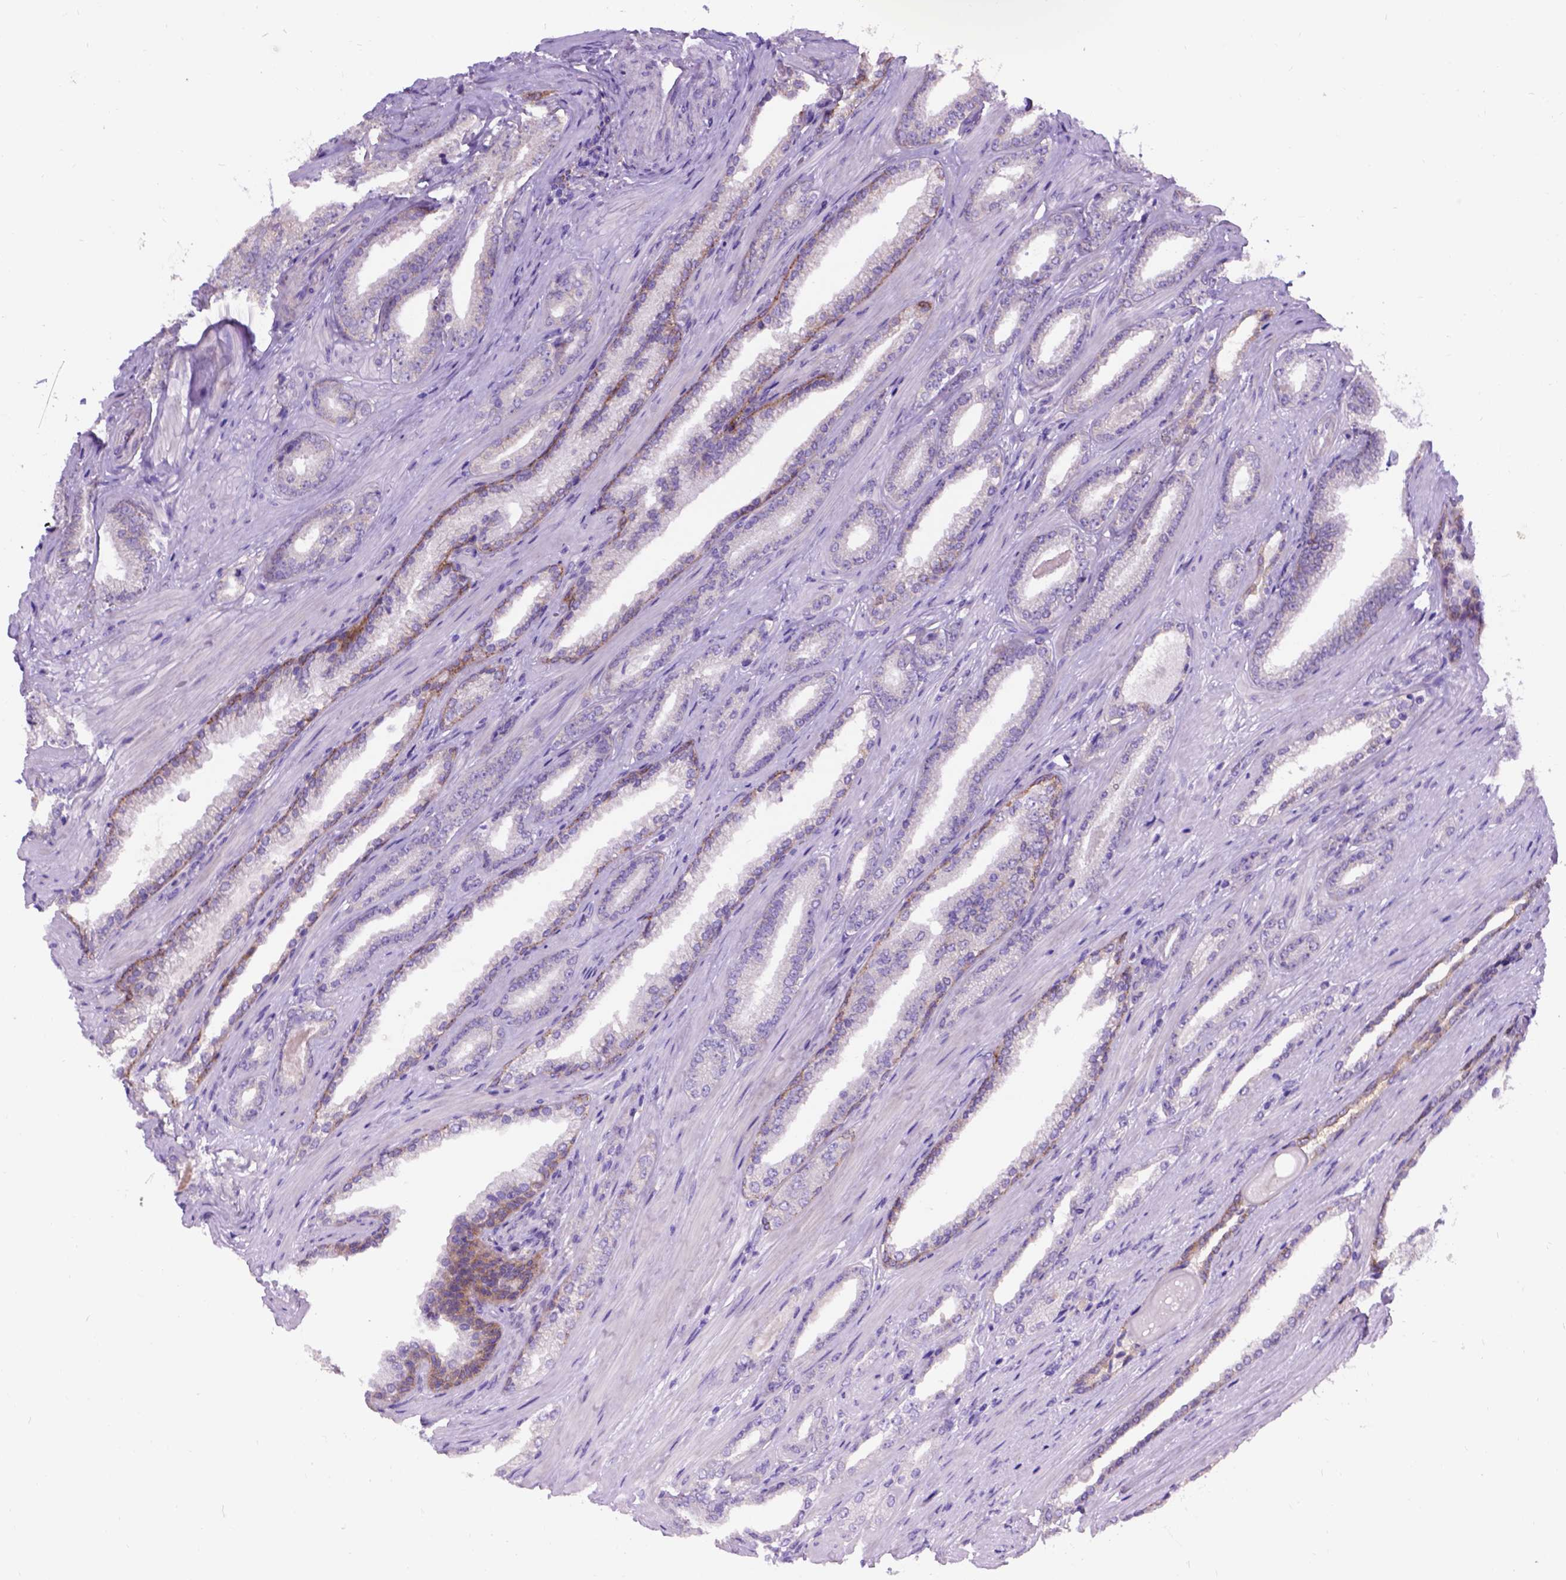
{"staining": {"intensity": "negative", "quantity": "none", "location": "none"}, "tissue": "prostate cancer", "cell_type": "Tumor cells", "image_type": "cancer", "snomed": [{"axis": "morphology", "description": "Adenocarcinoma, Low grade"}, {"axis": "topography", "description": "Prostate"}], "caption": "There is no significant staining in tumor cells of prostate cancer (adenocarcinoma (low-grade)).", "gene": "EGFR", "patient": {"sex": "male", "age": 61}}